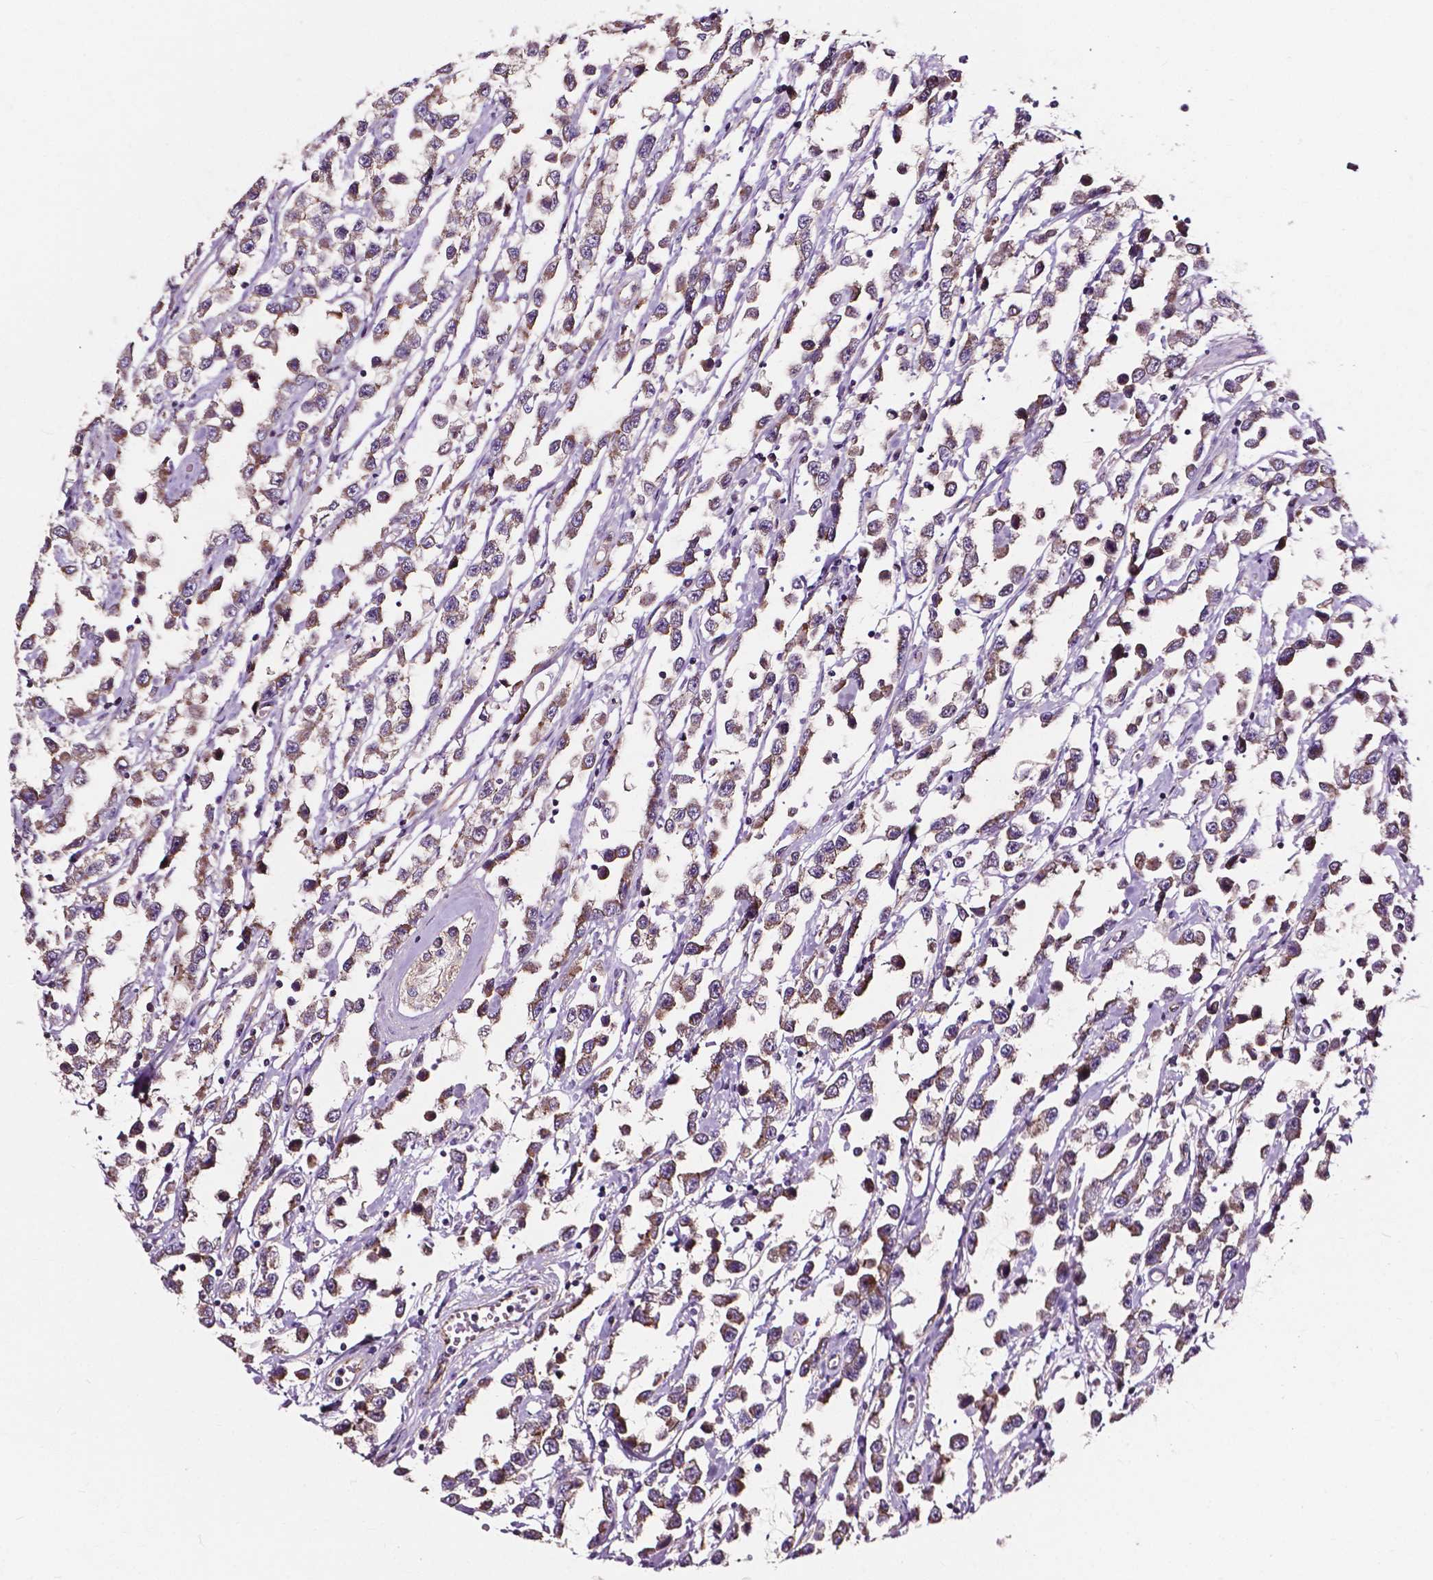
{"staining": {"intensity": "weak", "quantity": ">75%", "location": "cytoplasmic/membranous"}, "tissue": "testis cancer", "cell_type": "Tumor cells", "image_type": "cancer", "snomed": [{"axis": "morphology", "description": "Seminoma, NOS"}, {"axis": "topography", "description": "Testis"}], "caption": "Testis cancer (seminoma) stained with DAB (3,3'-diaminobenzidine) IHC displays low levels of weak cytoplasmic/membranous positivity in approximately >75% of tumor cells.", "gene": "ATG16L1", "patient": {"sex": "male", "age": 34}}